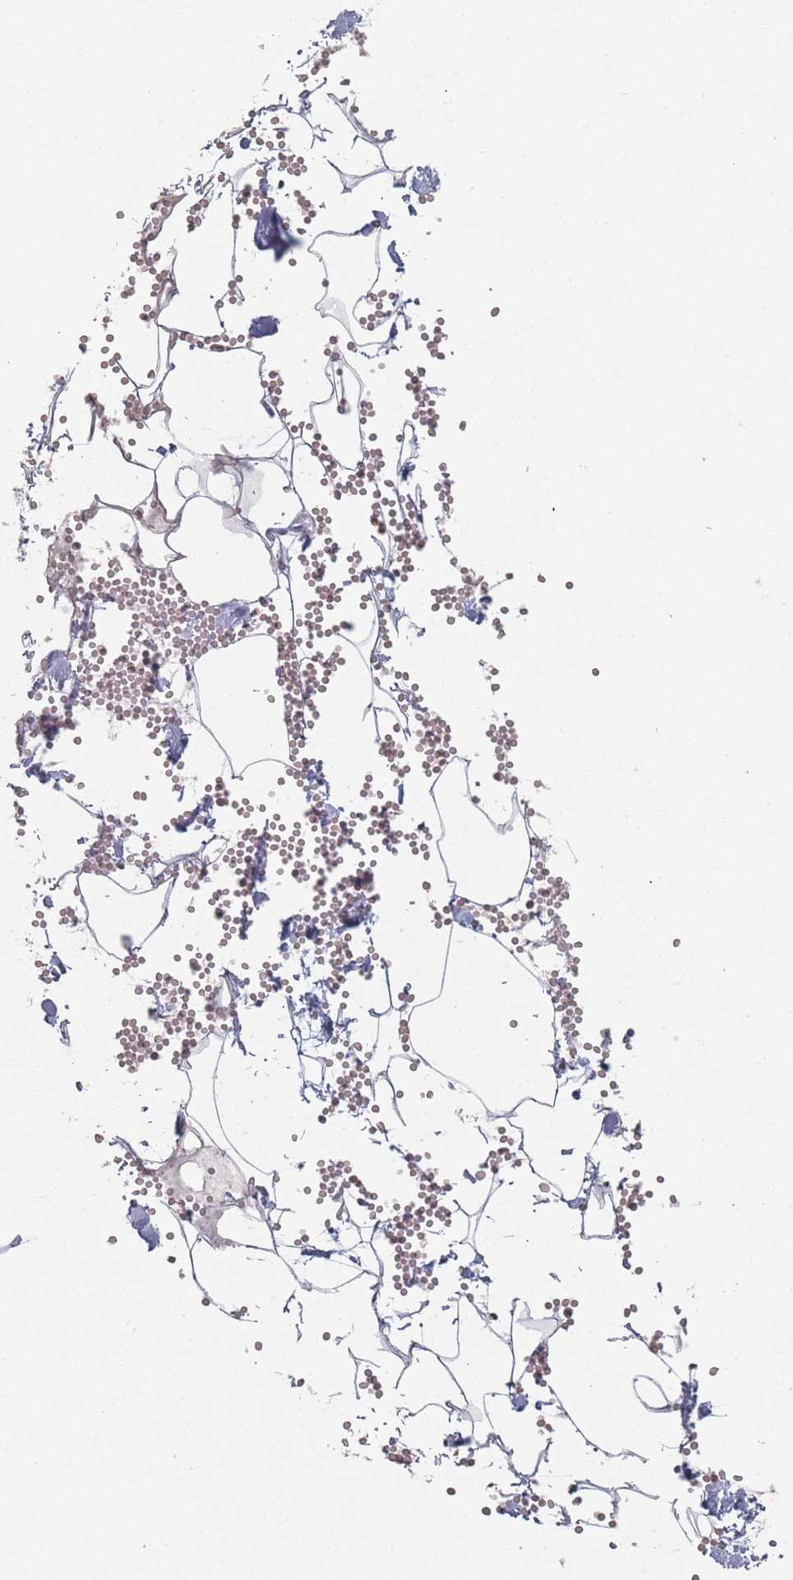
{"staining": {"intensity": "negative", "quantity": "none", "location": "none"}, "tissue": "adipose tissue", "cell_type": "Adipocytes", "image_type": "normal", "snomed": [{"axis": "morphology", "description": "Normal tissue, NOS"}, {"axis": "topography", "description": "Gallbladder"}, {"axis": "topography", "description": "Peripheral nerve tissue"}], "caption": "Immunohistochemical staining of benign adipose tissue displays no significant expression in adipocytes.", "gene": "TBC1D25", "patient": {"sex": "male", "age": 38}}